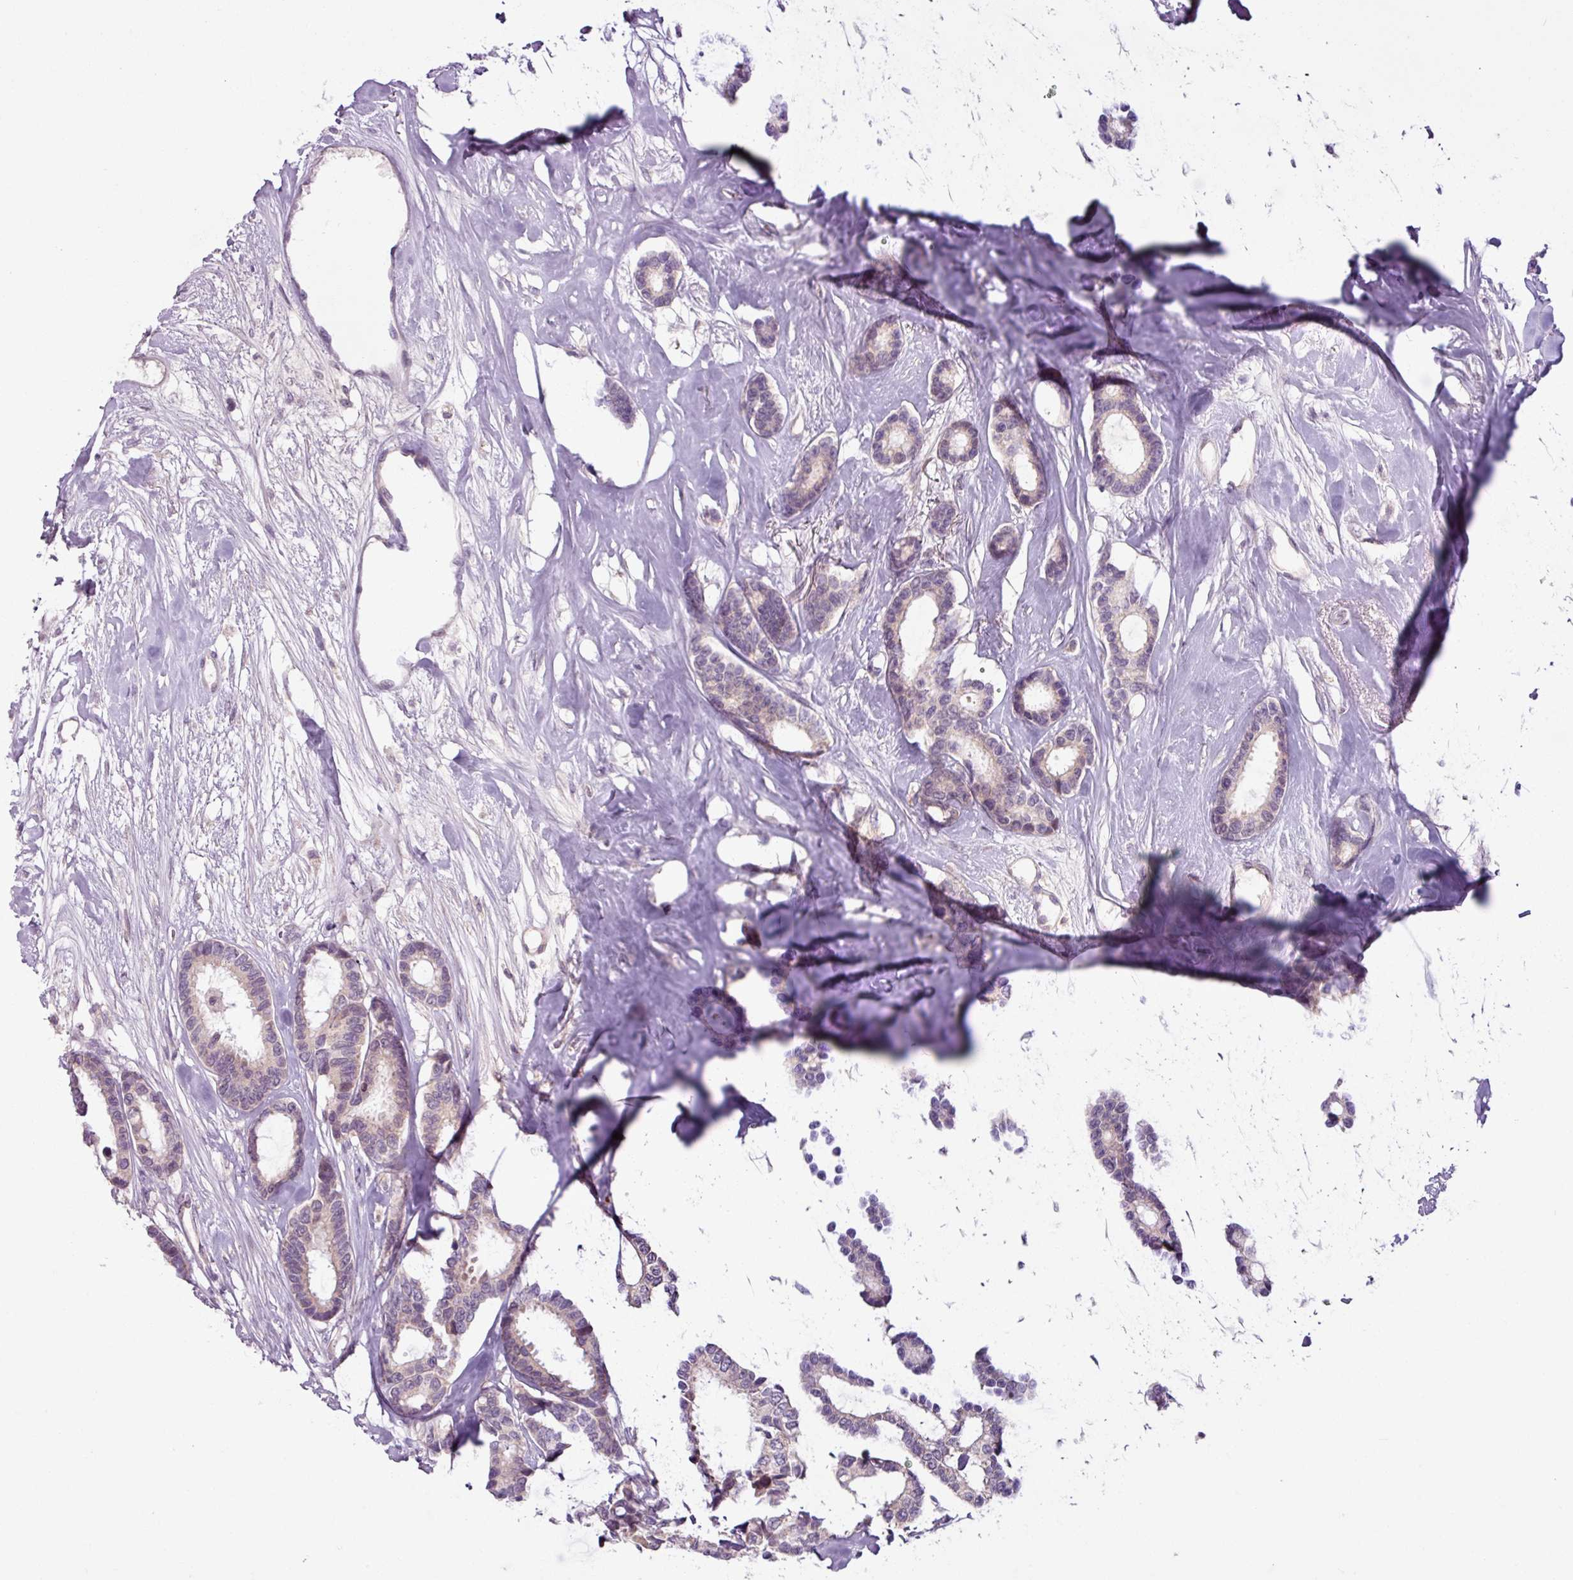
{"staining": {"intensity": "weak", "quantity": "25%-75%", "location": "nuclear"}, "tissue": "breast cancer", "cell_type": "Tumor cells", "image_type": "cancer", "snomed": [{"axis": "morphology", "description": "Duct carcinoma"}, {"axis": "topography", "description": "Breast"}], "caption": "Immunohistochemistry (IHC) histopathology image of human breast cancer (invasive ductal carcinoma) stained for a protein (brown), which shows low levels of weak nuclear staining in approximately 25%-75% of tumor cells.", "gene": "OGFOD3", "patient": {"sex": "female", "age": 87}}